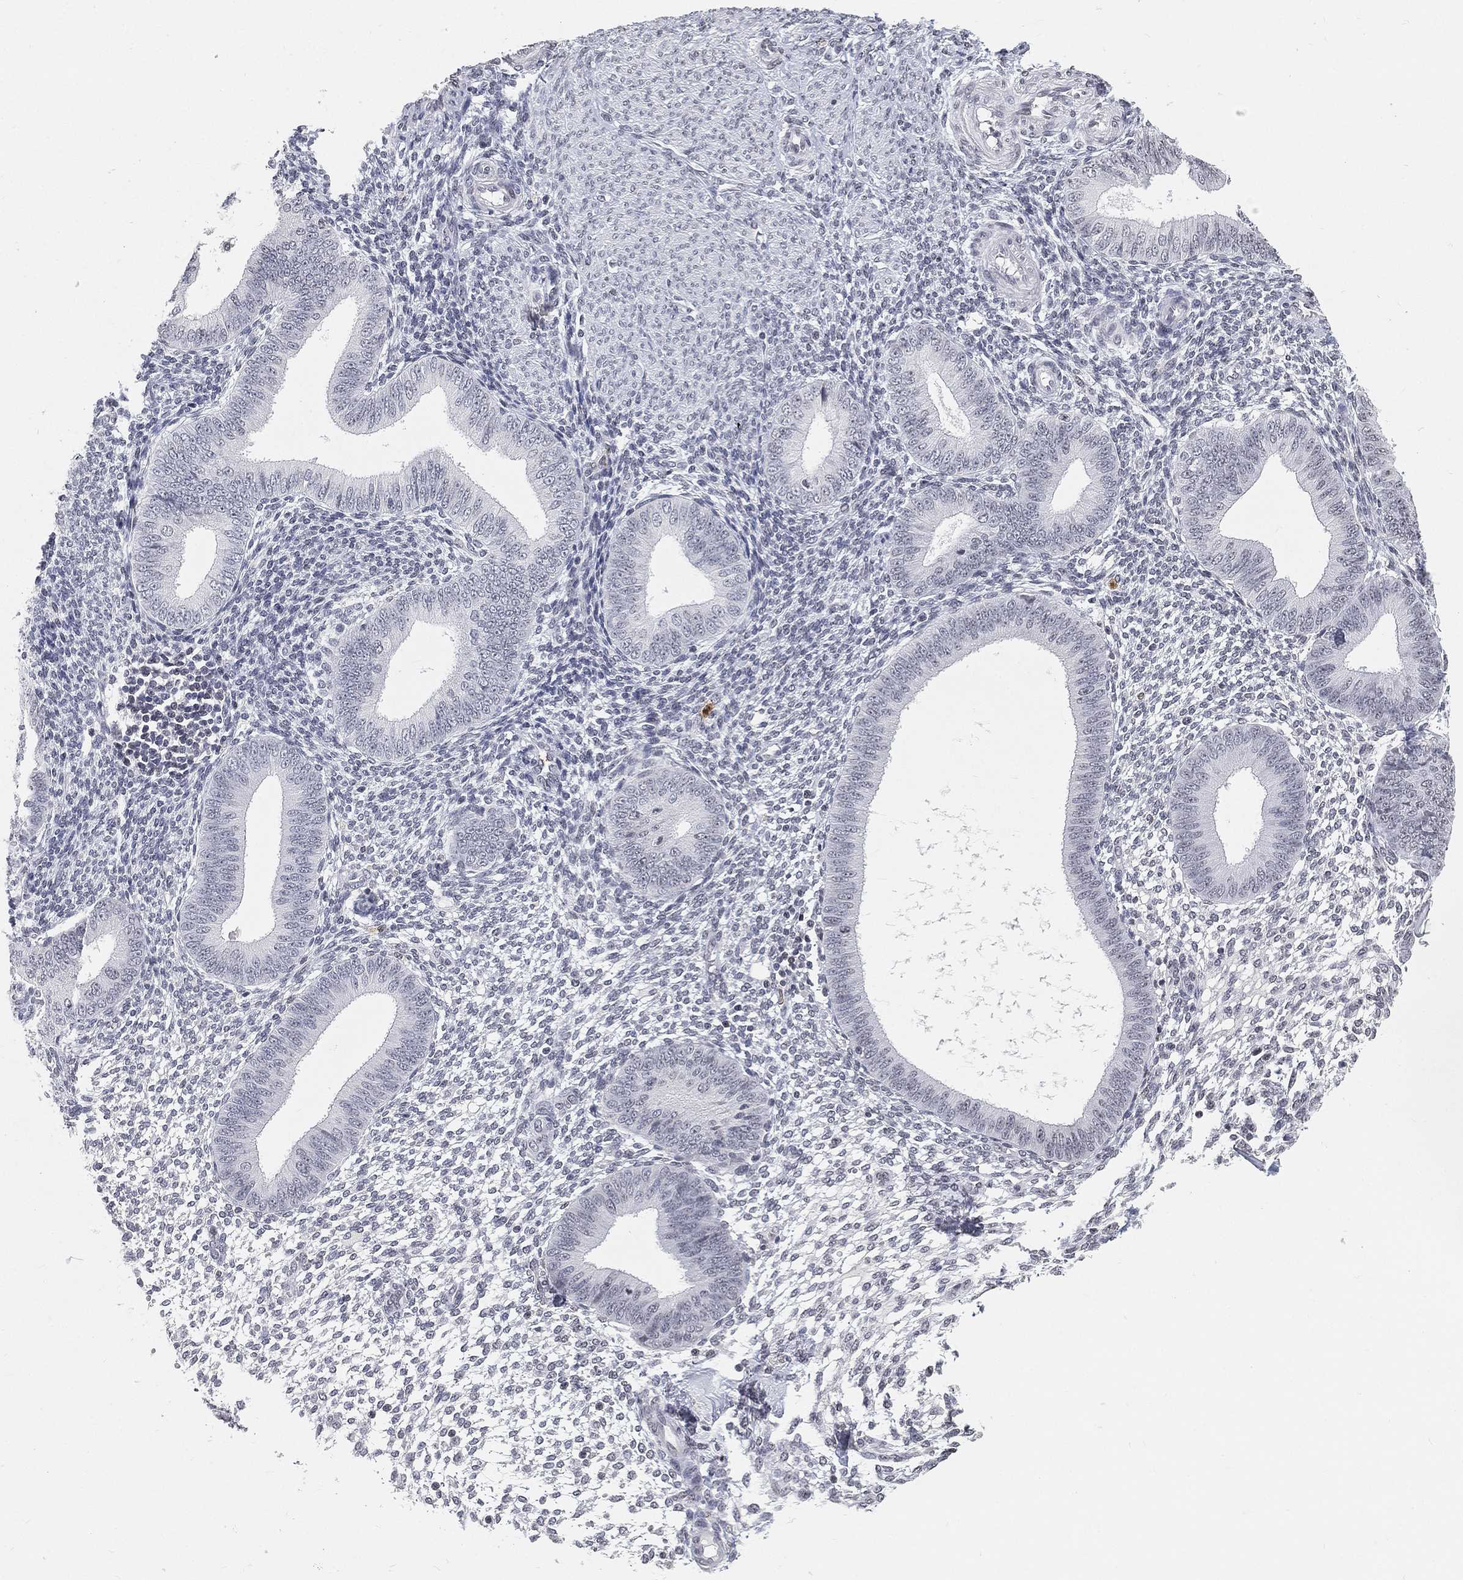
{"staining": {"intensity": "negative", "quantity": "none", "location": "none"}, "tissue": "endometrium", "cell_type": "Cells in endometrial stroma", "image_type": "normal", "snomed": [{"axis": "morphology", "description": "Normal tissue, NOS"}, {"axis": "topography", "description": "Endometrium"}], "caption": "IHC image of normal endometrium: human endometrium stained with DAB shows no significant protein positivity in cells in endometrial stroma. Brightfield microscopy of immunohistochemistry stained with DAB (3,3'-diaminobenzidine) (brown) and hematoxylin (blue), captured at high magnification.", "gene": "ARG1", "patient": {"sex": "female", "age": 39}}